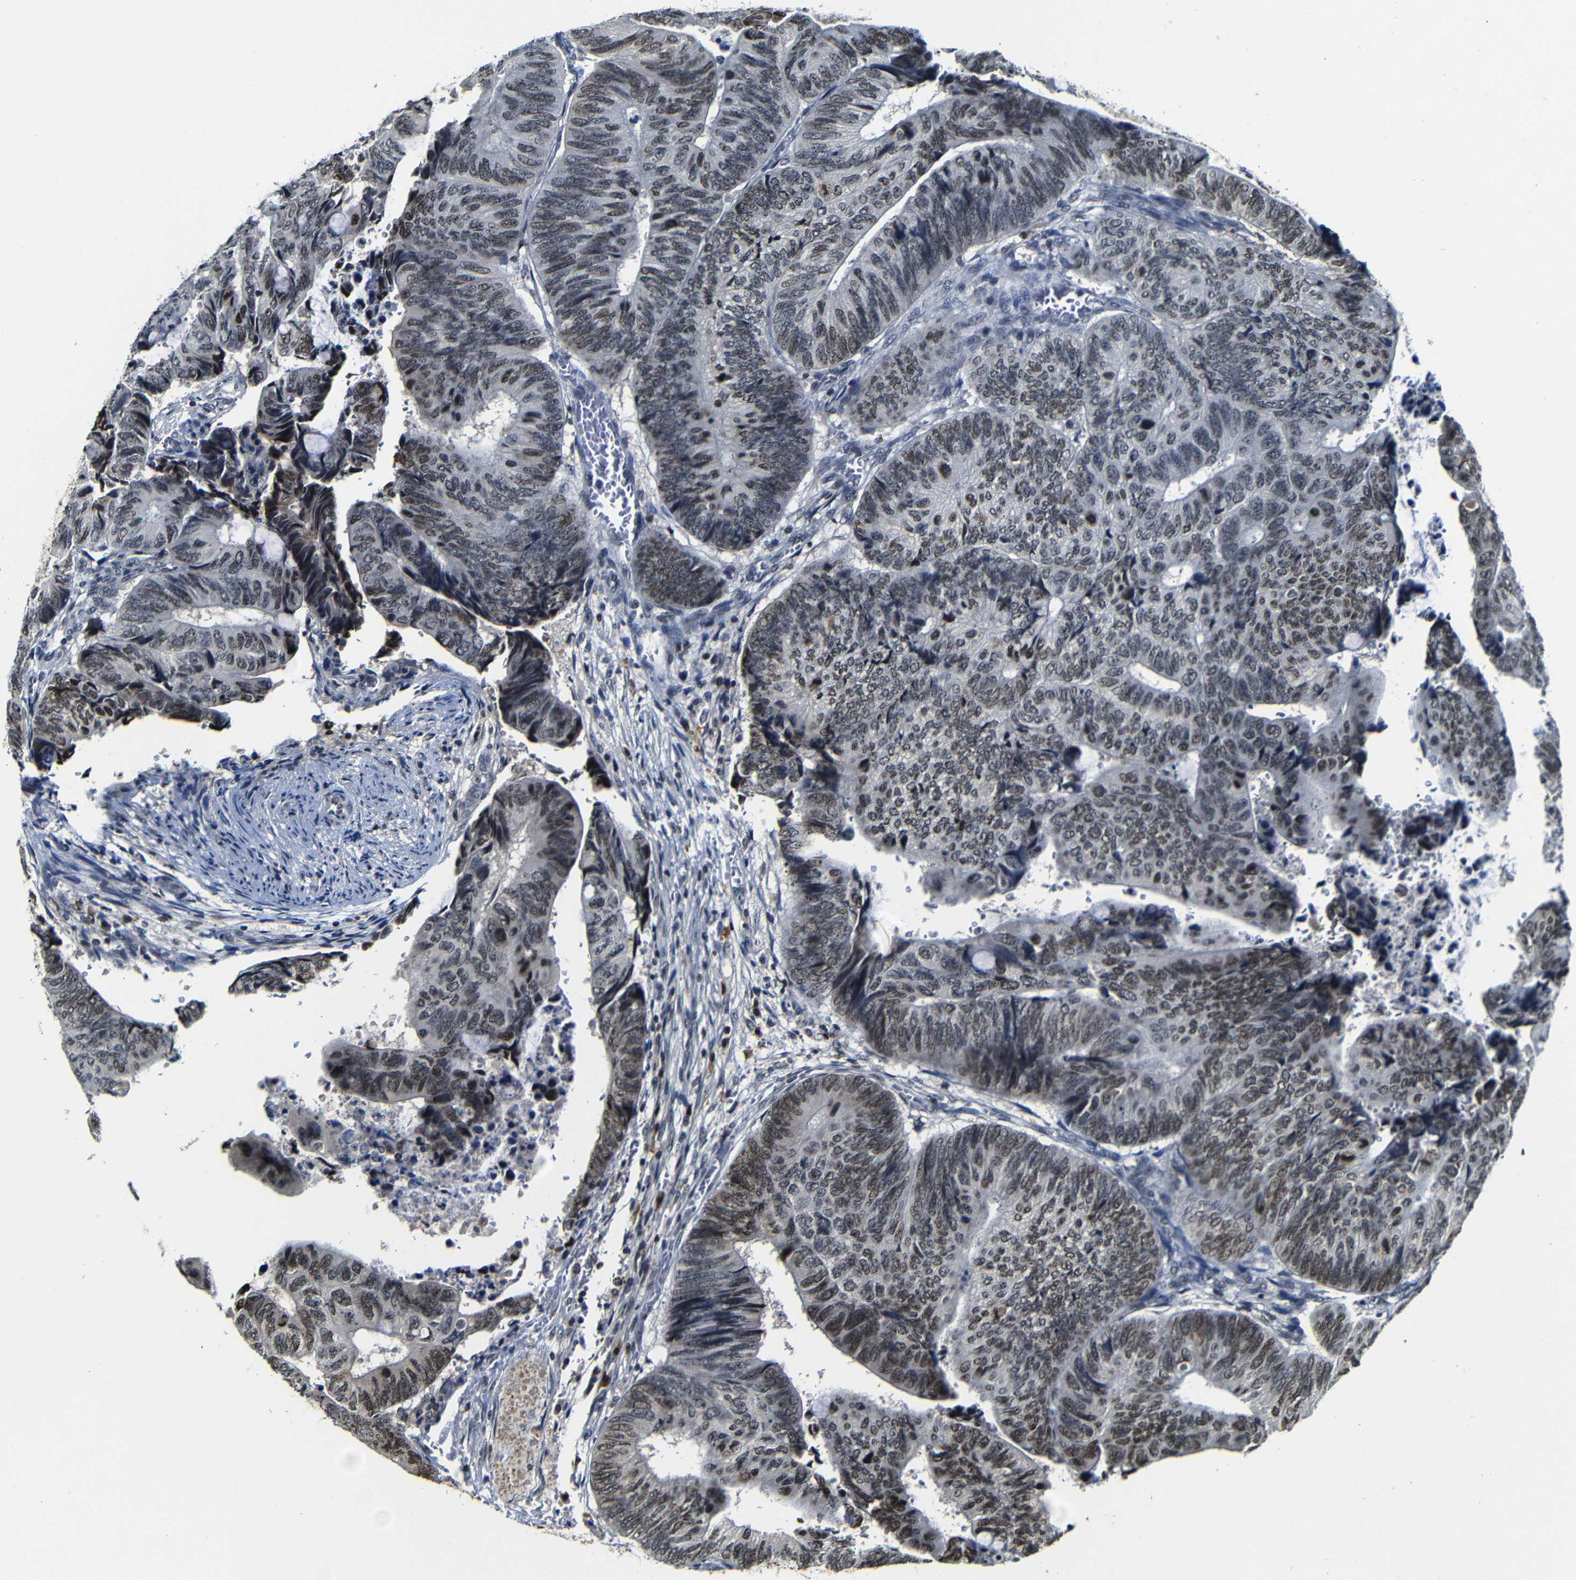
{"staining": {"intensity": "weak", "quantity": "<25%", "location": "nuclear"}, "tissue": "colorectal cancer", "cell_type": "Tumor cells", "image_type": "cancer", "snomed": [{"axis": "morphology", "description": "Normal tissue, NOS"}, {"axis": "morphology", "description": "Adenocarcinoma, NOS"}, {"axis": "topography", "description": "Rectum"}, {"axis": "topography", "description": "Peripheral nerve tissue"}], "caption": "Tumor cells are negative for protein expression in human colorectal cancer (adenocarcinoma). (Stains: DAB immunohistochemistry (IHC) with hematoxylin counter stain, Microscopy: brightfield microscopy at high magnification).", "gene": "MYC", "patient": {"sex": "male", "age": 92}}